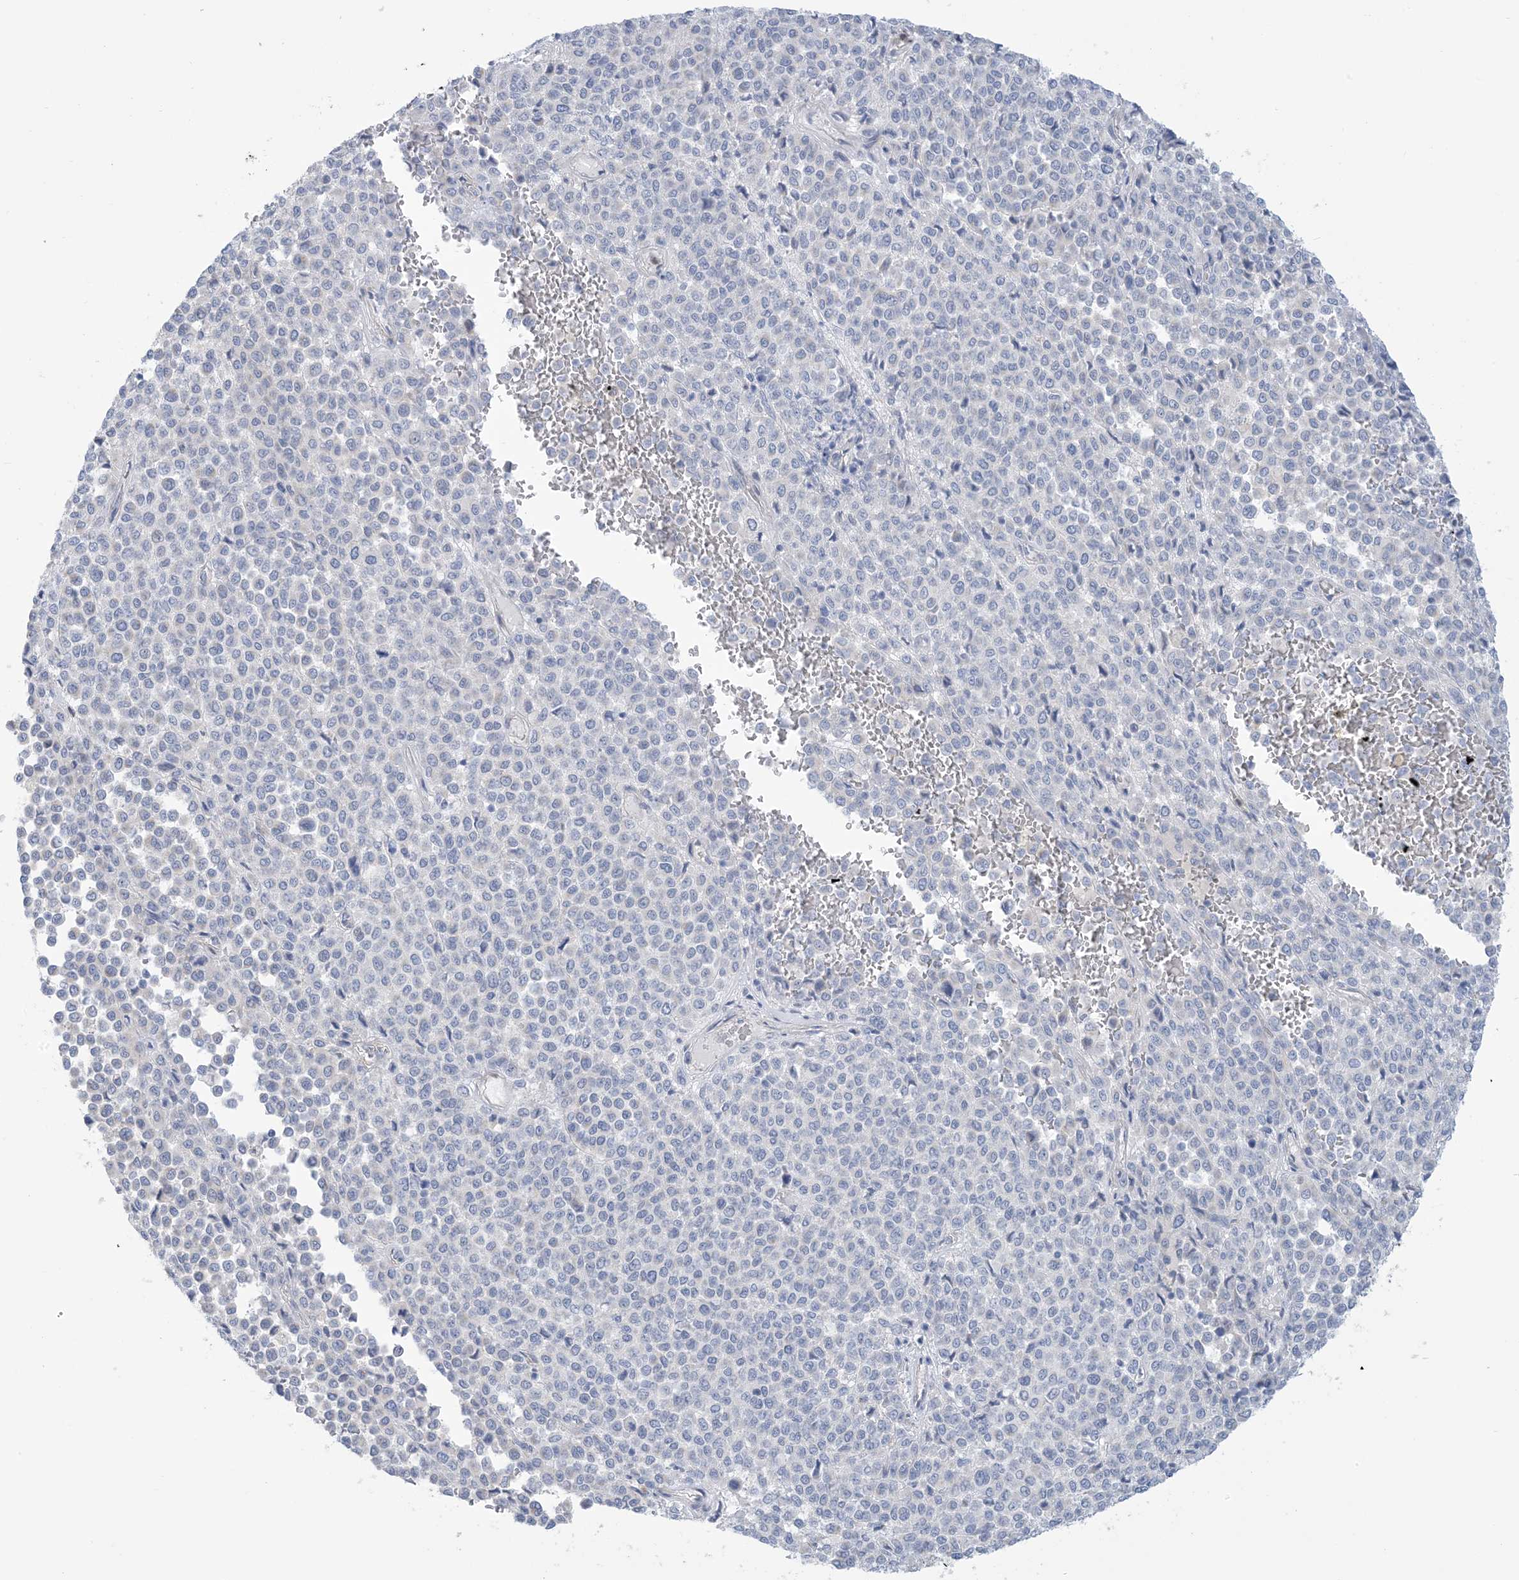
{"staining": {"intensity": "negative", "quantity": "none", "location": "none"}, "tissue": "melanoma", "cell_type": "Tumor cells", "image_type": "cancer", "snomed": [{"axis": "morphology", "description": "Malignant melanoma, Metastatic site"}, {"axis": "topography", "description": "Pancreas"}], "caption": "IHC image of neoplastic tissue: human malignant melanoma (metastatic site) stained with DAB (3,3'-diaminobenzidine) shows no significant protein staining in tumor cells. Nuclei are stained in blue.", "gene": "MTHFD2L", "patient": {"sex": "female", "age": 30}}